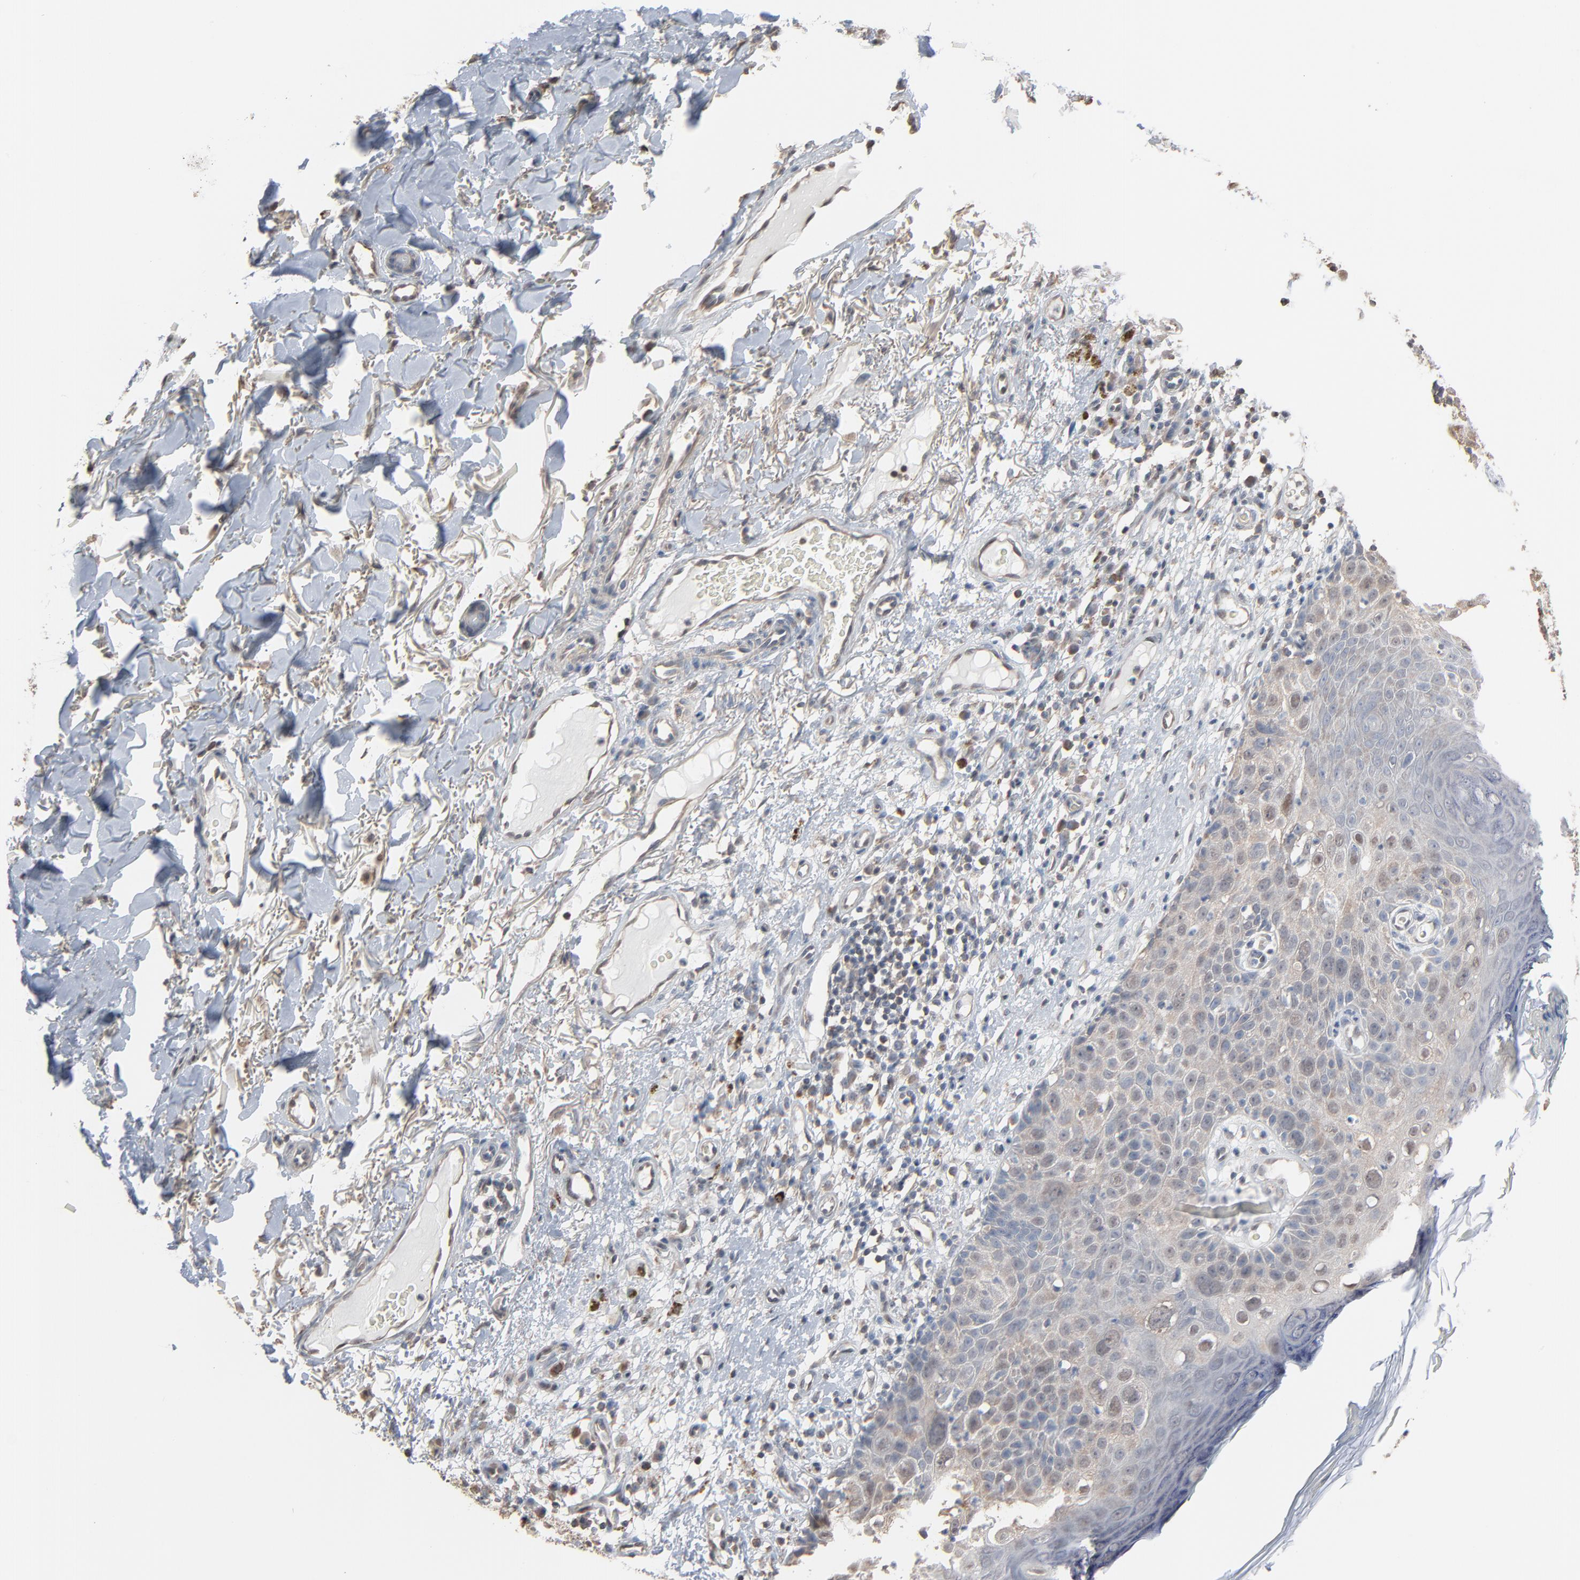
{"staining": {"intensity": "weak", "quantity": ">75%", "location": "cytoplasmic/membranous,nuclear"}, "tissue": "skin cancer", "cell_type": "Tumor cells", "image_type": "cancer", "snomed": [{"axis": "morphology", "description": "Squamous cell carcinoma, NOS"}, {"axis": "topography", "description": "Skin"}], "caption": "Immunohistochemistry (IHC) histopathology image of skin cancer (squamous cell carcinoma) stained for a protein (brown), which displays low levels of weak cytoplasmic/membranous and nuclear positivity in about >75% of tumor cells.", "gene": "CCT5", "patient": {"sex": "male", "age": 87}}